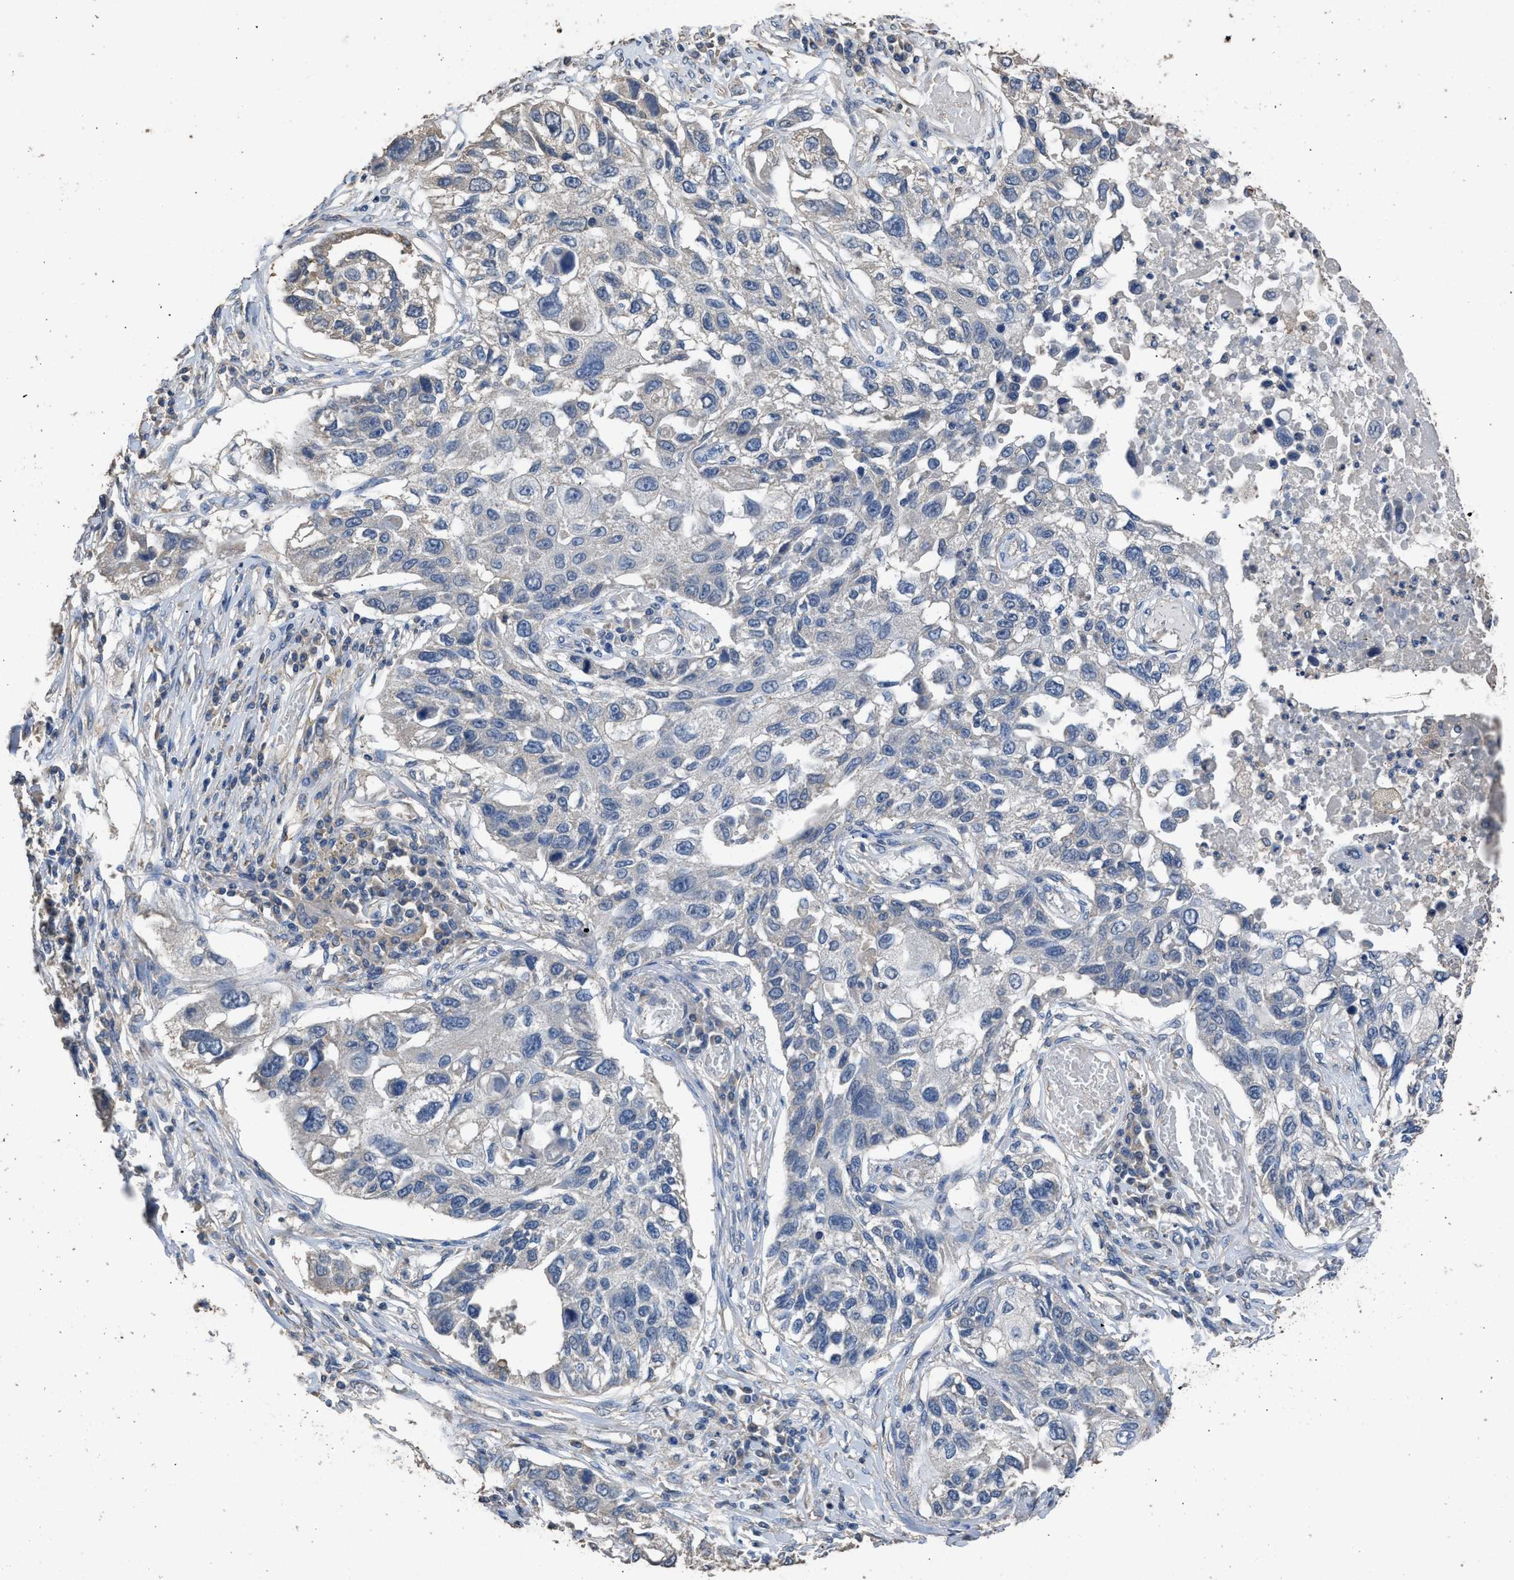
{"staining": {"intensity": "negative", "quantity": "none", "location": "none"}, "tissue": "lung cancer", "cell_type": "Tumor cells", "image_type": "cancer", "snomed": [{"axis": "morphology", "description": "Squamous cell carcinoma, NOS"}, {"axis": "topography", "description": "Lung"}], "caption": "The IHC photomicrograph has no significant staining in tumor cells of lung cancer (squamous cell carcinoma) tissue. Brightfield microscopy of immunohistochemistry (IHC) stained with DAB (brown) and hematoxylin (blue), captured at high magnification.", "gene": "ITSN1", "patient": {"sex": "male", "age": 71}}